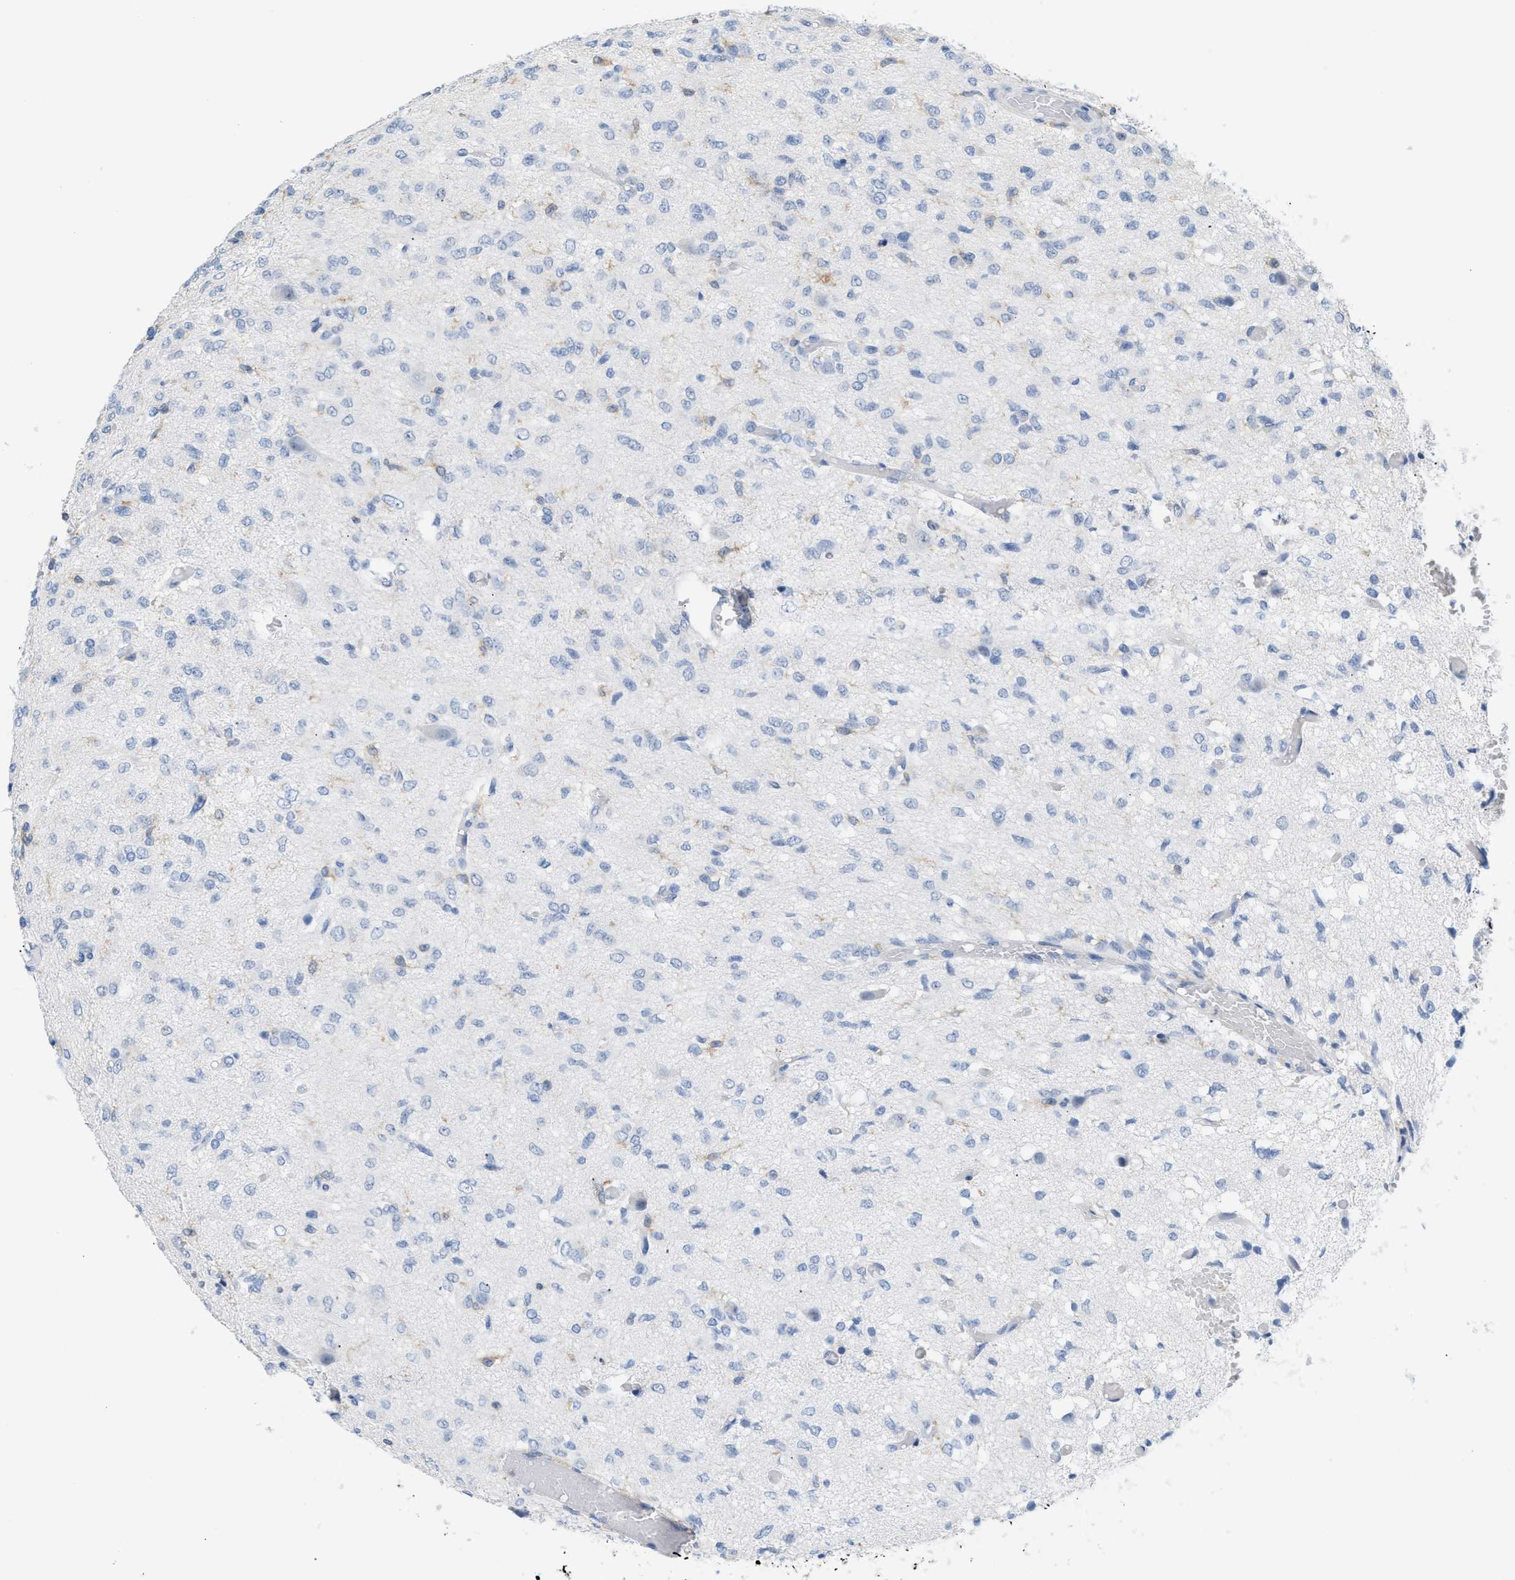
{"staining": {"intensity": "negative", "quantity": "none", "location": "none"}, "tissue": "glioma", "cell_type": "Tumor cells", "image_type": "cancer", "snomed": [{"axis": "morphology", "description": "Glioma, malignant, High grade"}, {"axis": "topography", "description": "Brain"}], "caption": "IHC histopathology image of malignant glioma (high-grade) stained for a protein (brown), which demonstrates no expression in tumor cells.", "gene": "IL16", "patient": {"sex": "female", "age": 59}}